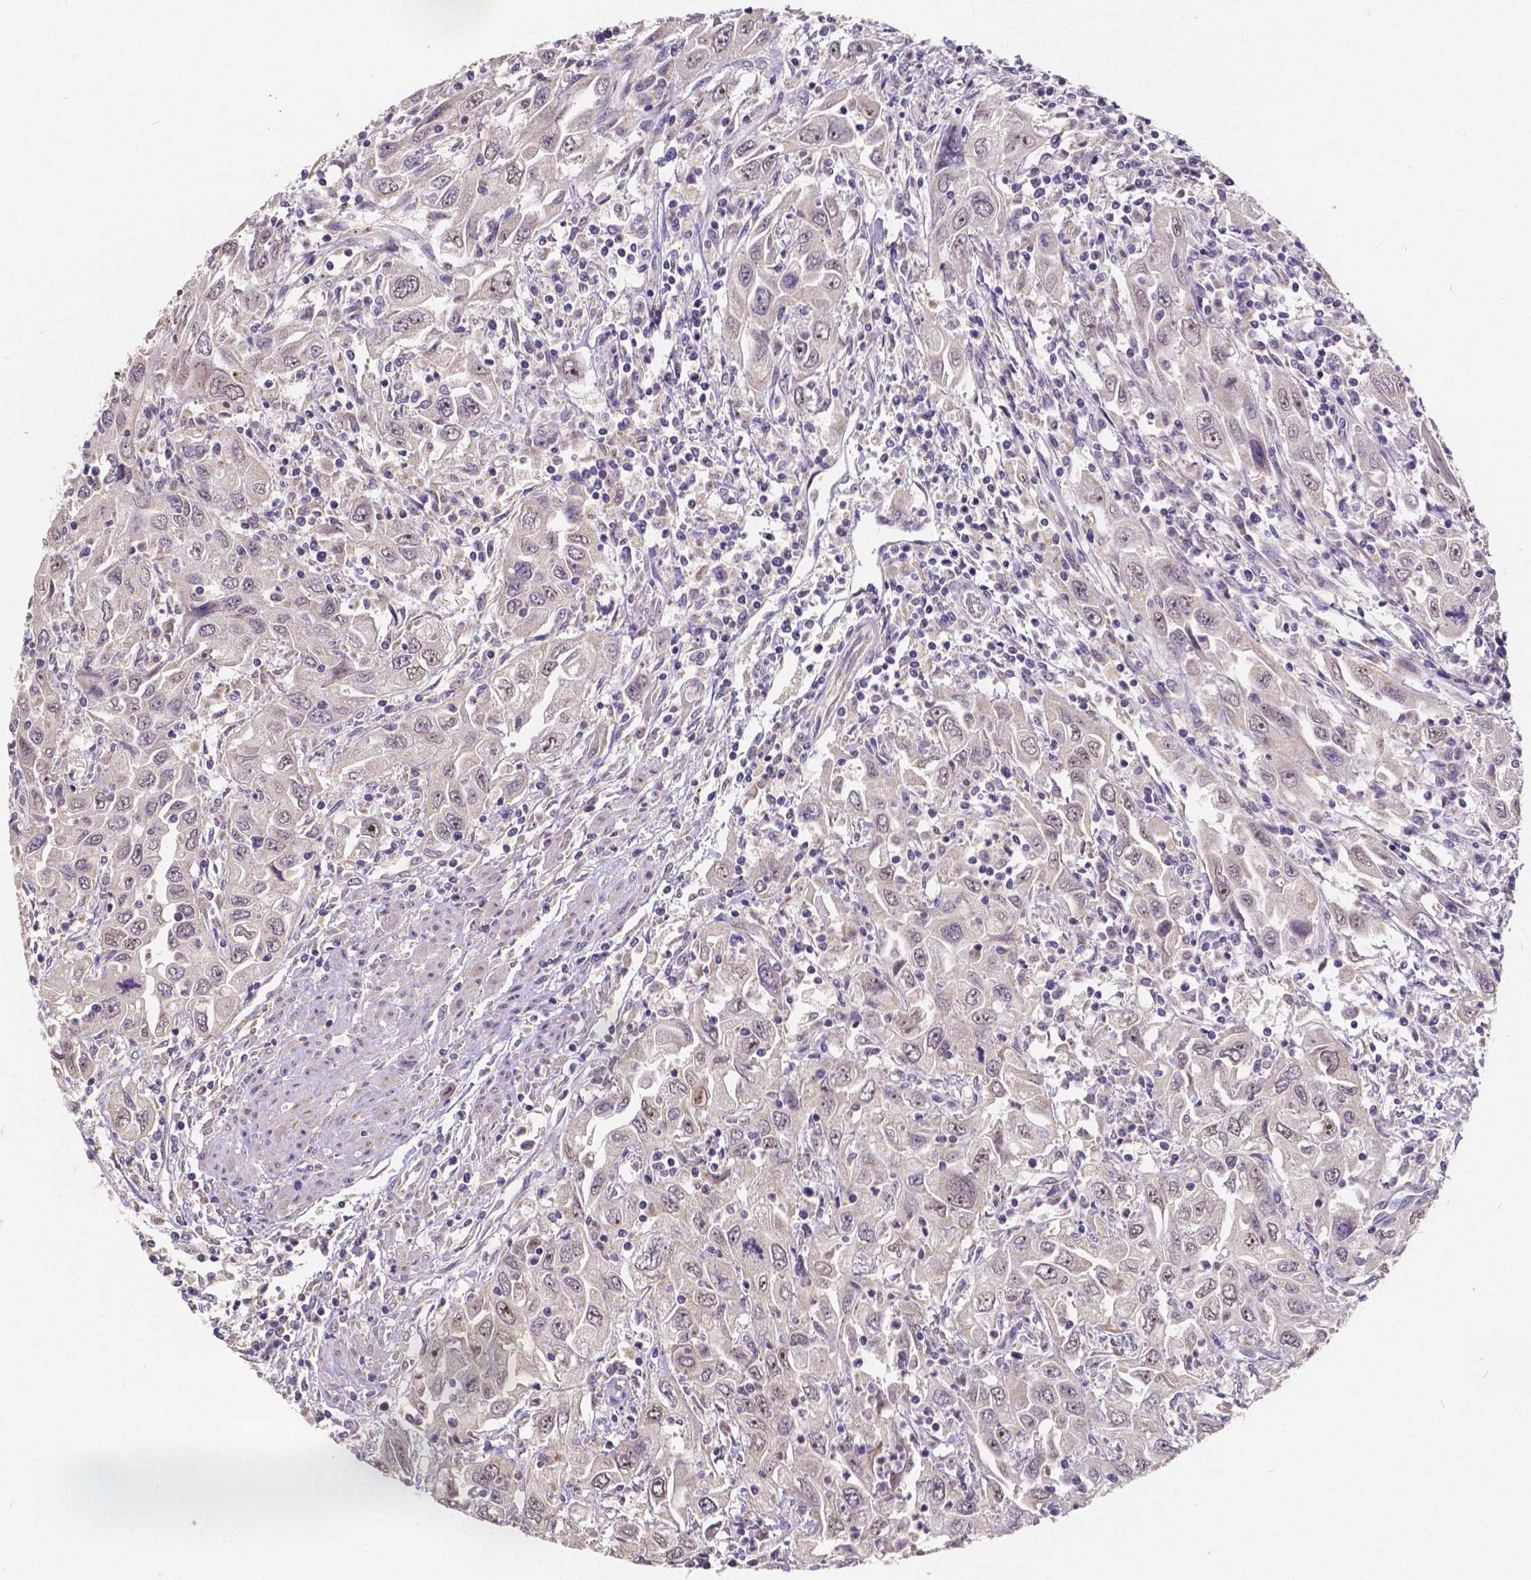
{"staining": {"intensity": "weak", "quantity": "<25%", "location": "nuclear"}, "tissue": "urothelial cancer", "cell_type": "Tumor cells", "image_type": "cancer", "snomed": [{"axis": "morphology", "description": "Urothelial carcinoma, High grade"}, {"axis": "topography", "description": "Urinary bladder"}], "caption": "This is an immunohistochemistry micrograph of human urothelial carcinoma (high-grade). There is no expression in tumor cells.", "gene": "CTNNA2", "patient": {"sex": "male", "age": 76}}